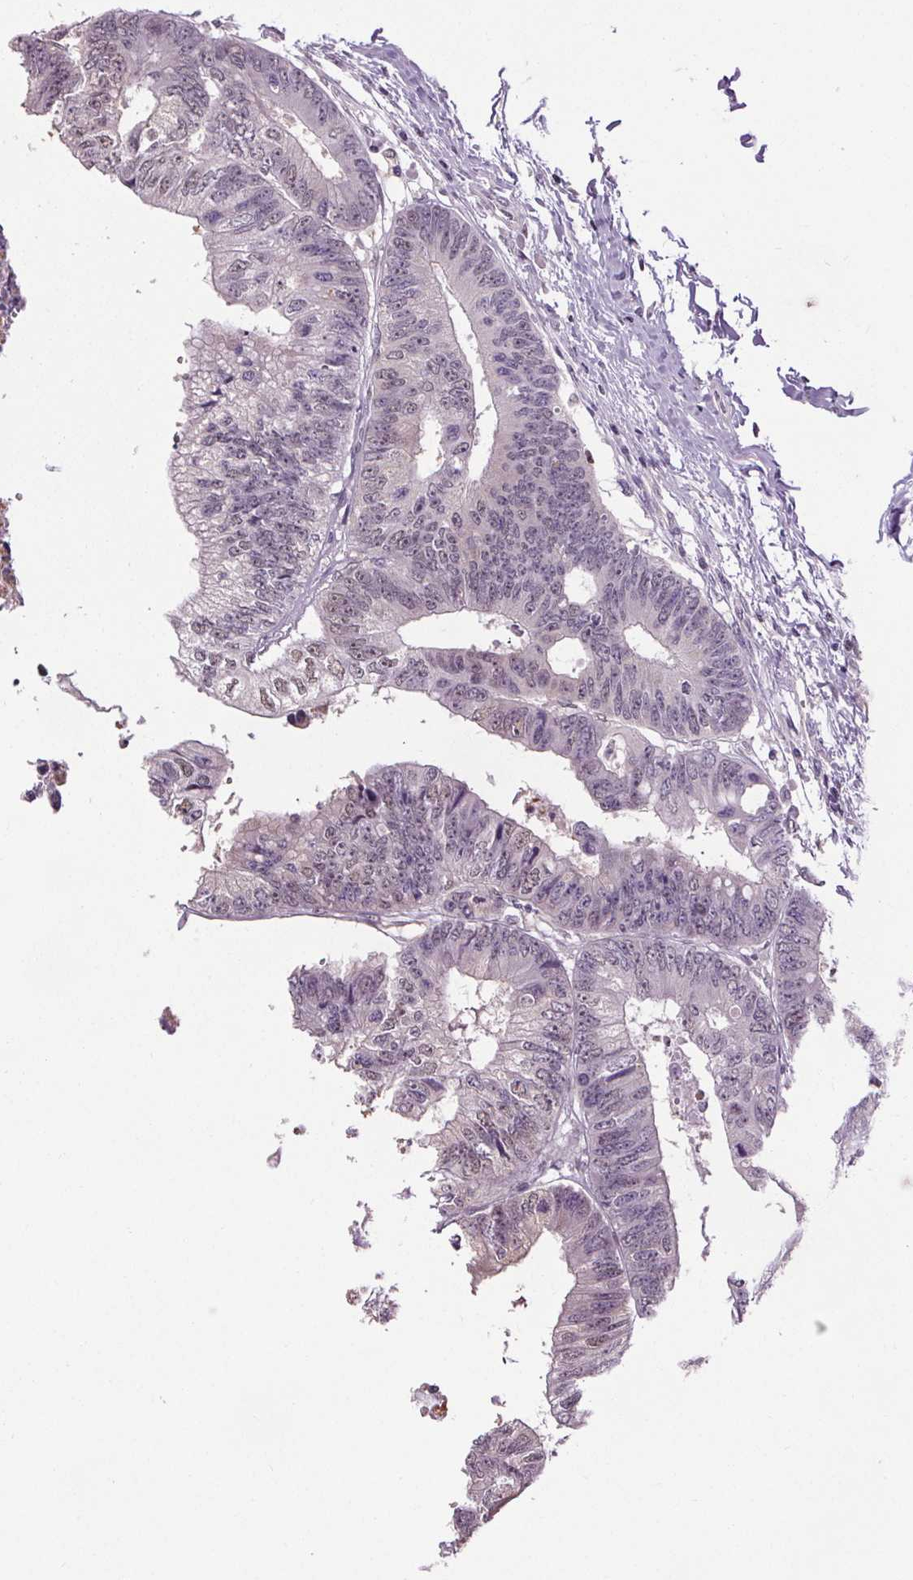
{"staining": {"intensity": "negative", "quantity": "none", "location": "none"}, "tissue": "colorectal cancer", "cell_type": "Tumor cells", "image_type": "cancer", "snomed": [{"axis": "morphology", "description": "Adenocarcinoma, NOS"}, {"axis": "topography", "description": "Rectum"}], "caption": "Tumor cells are negative for brown protein staining in colorectal cancer (adenocarcinoma).", "gene": "SLC2A9", "patient": {"sex": "male", "age": 63}}